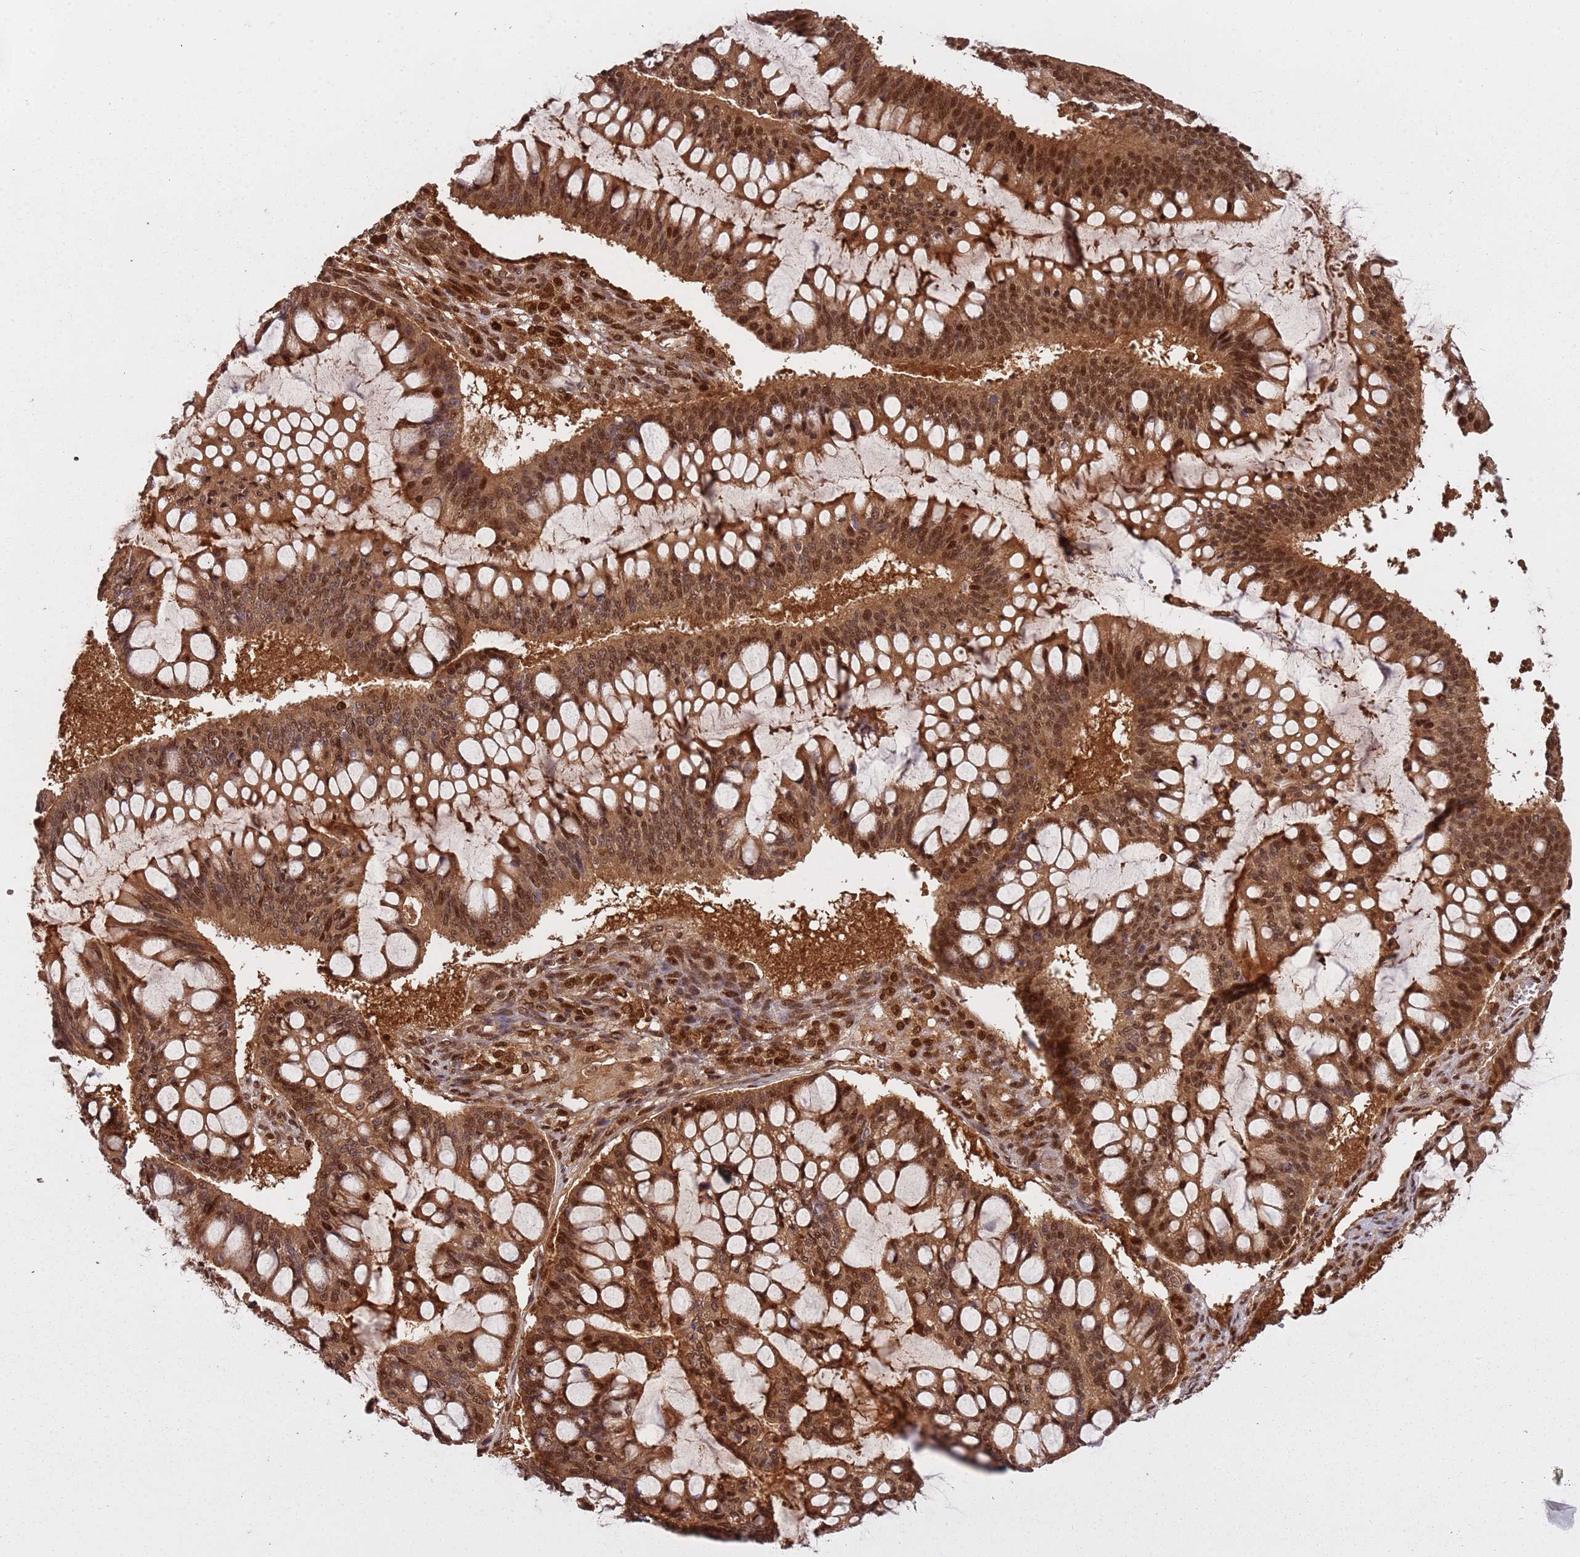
{"staining": {"intensity": "strong", "quantity": ">75%", "location": "cytoplasmic/membranous,nuclear"}, "tissue": "ovarian cancer", "cell_type": "Tumor cells", "image_type": "cancer", "snomed": [{"axis": "morphology", "description": "Cystadenocarcinoma, mucinous, NOS"}, {"axis": "topography", "description": "Ovary"}], "caption": "This photomicrograph demonstrates ovarian mucinous cystadenocarcinoma stained with immunohistochemistry (IHC) to label a protein in brown. The cytoplasmic/membranous and nuclear of tumor cells show strong positivity for the protein. Nuclei are counter-stained blue.", "gene": "PGLS", "patient": {"sex": "female", "age": 73}}